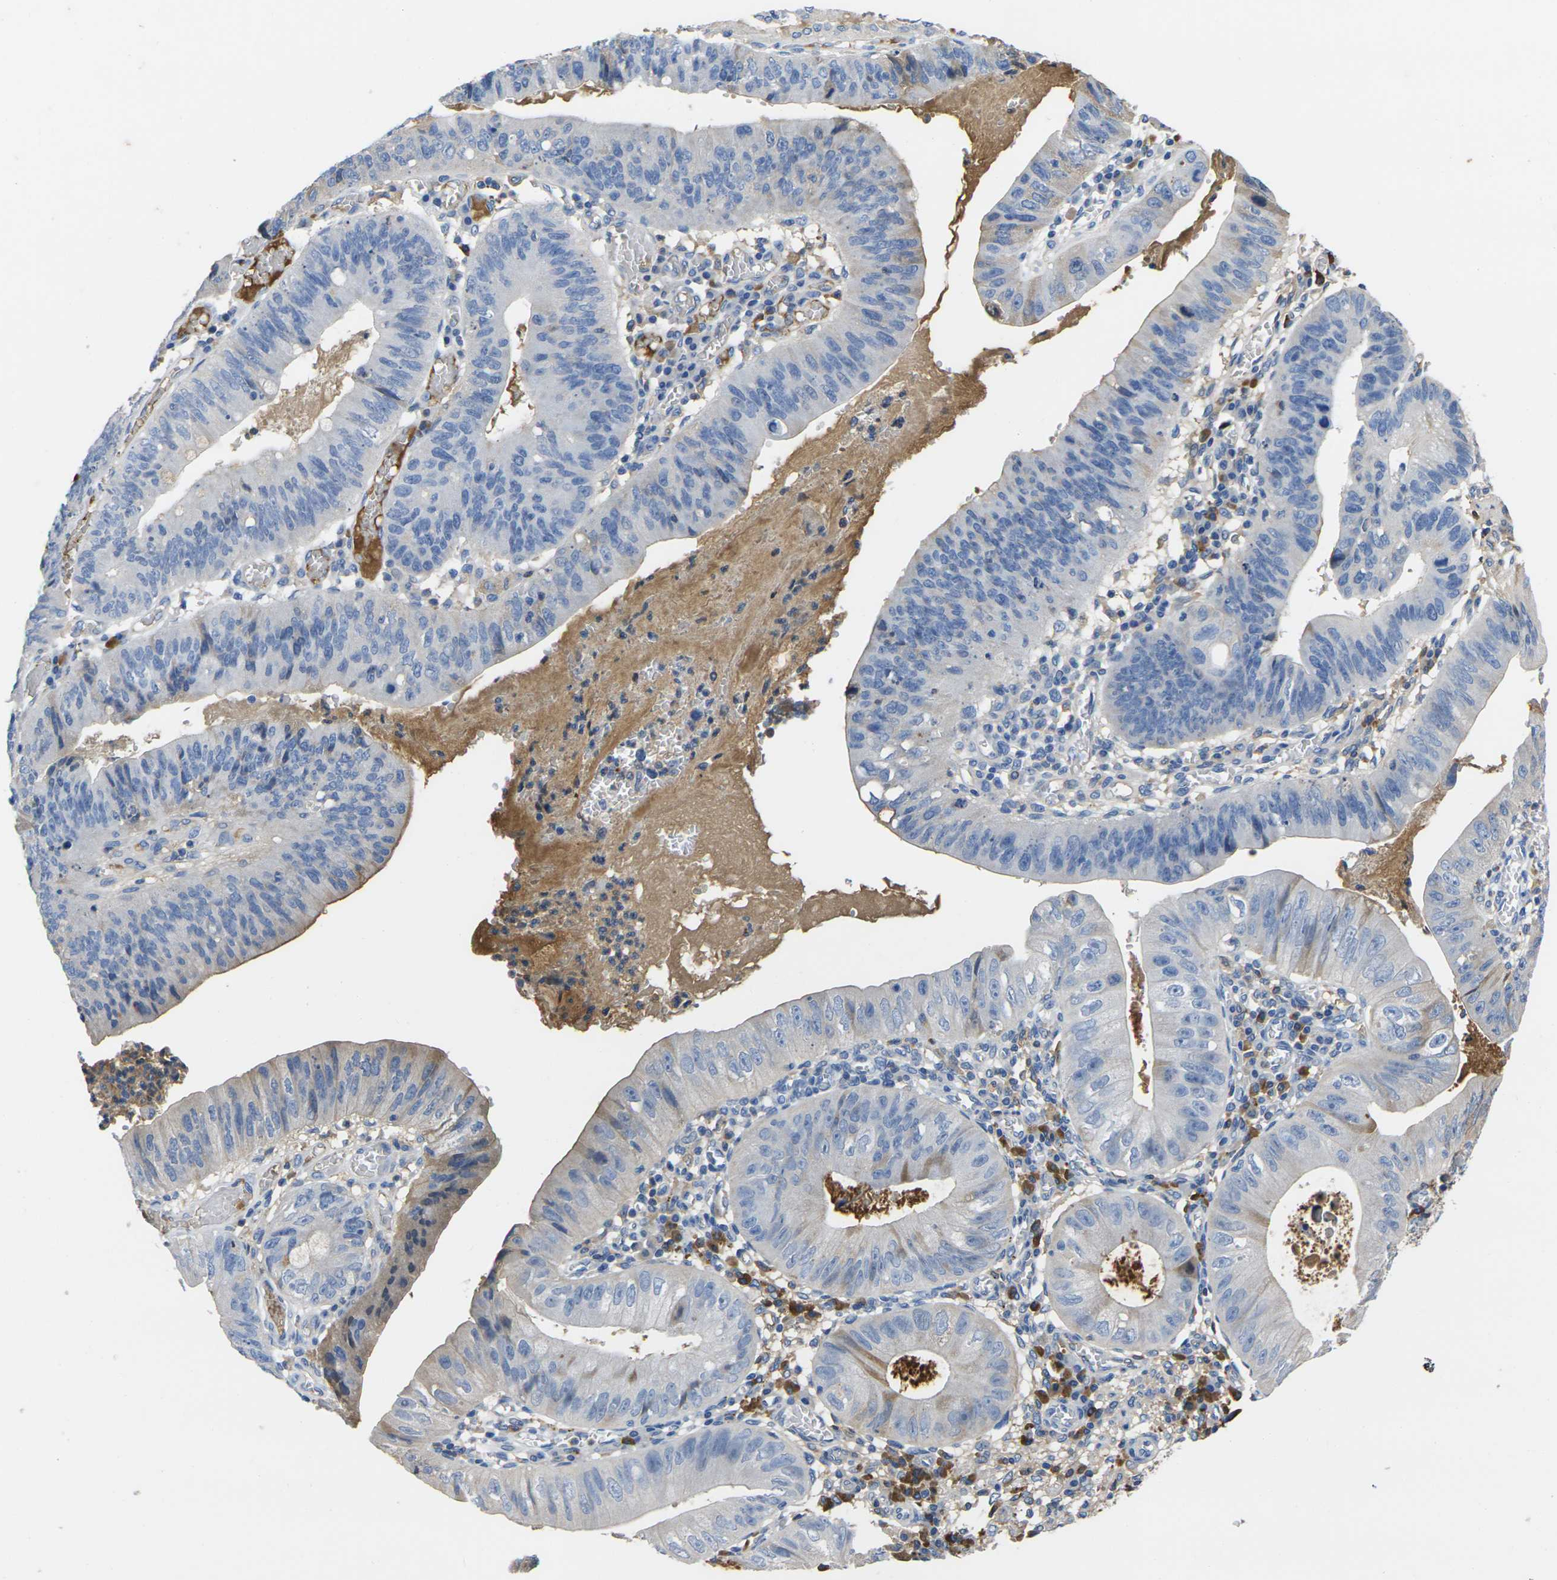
{"staining": {"intensity": "moderate", "quantity": "25%-75%", "location": "cytoplasmic/membranous"}, "tissue": "stomach cancer", "cell_type": "Tumor cells", "image_type": "cancer", "snomed": [{"axis": "morphology", "description": "Adenocarcinoma, NOS"}, {"axis": "topography", "description": "Stomach"}], "caption": "Immunohistochemical staining of human stomach adenocarcinoma reveals moderate cytoplasmic/membranous protein staining in approximately 25%-75% of tumor cells. Using DAB (brown) and hematoxylin (blue) stains, captured at high magnification using brightfield microscopy.", "gene": "GREM2", "patient": {"sex": "male", "age": 59}}